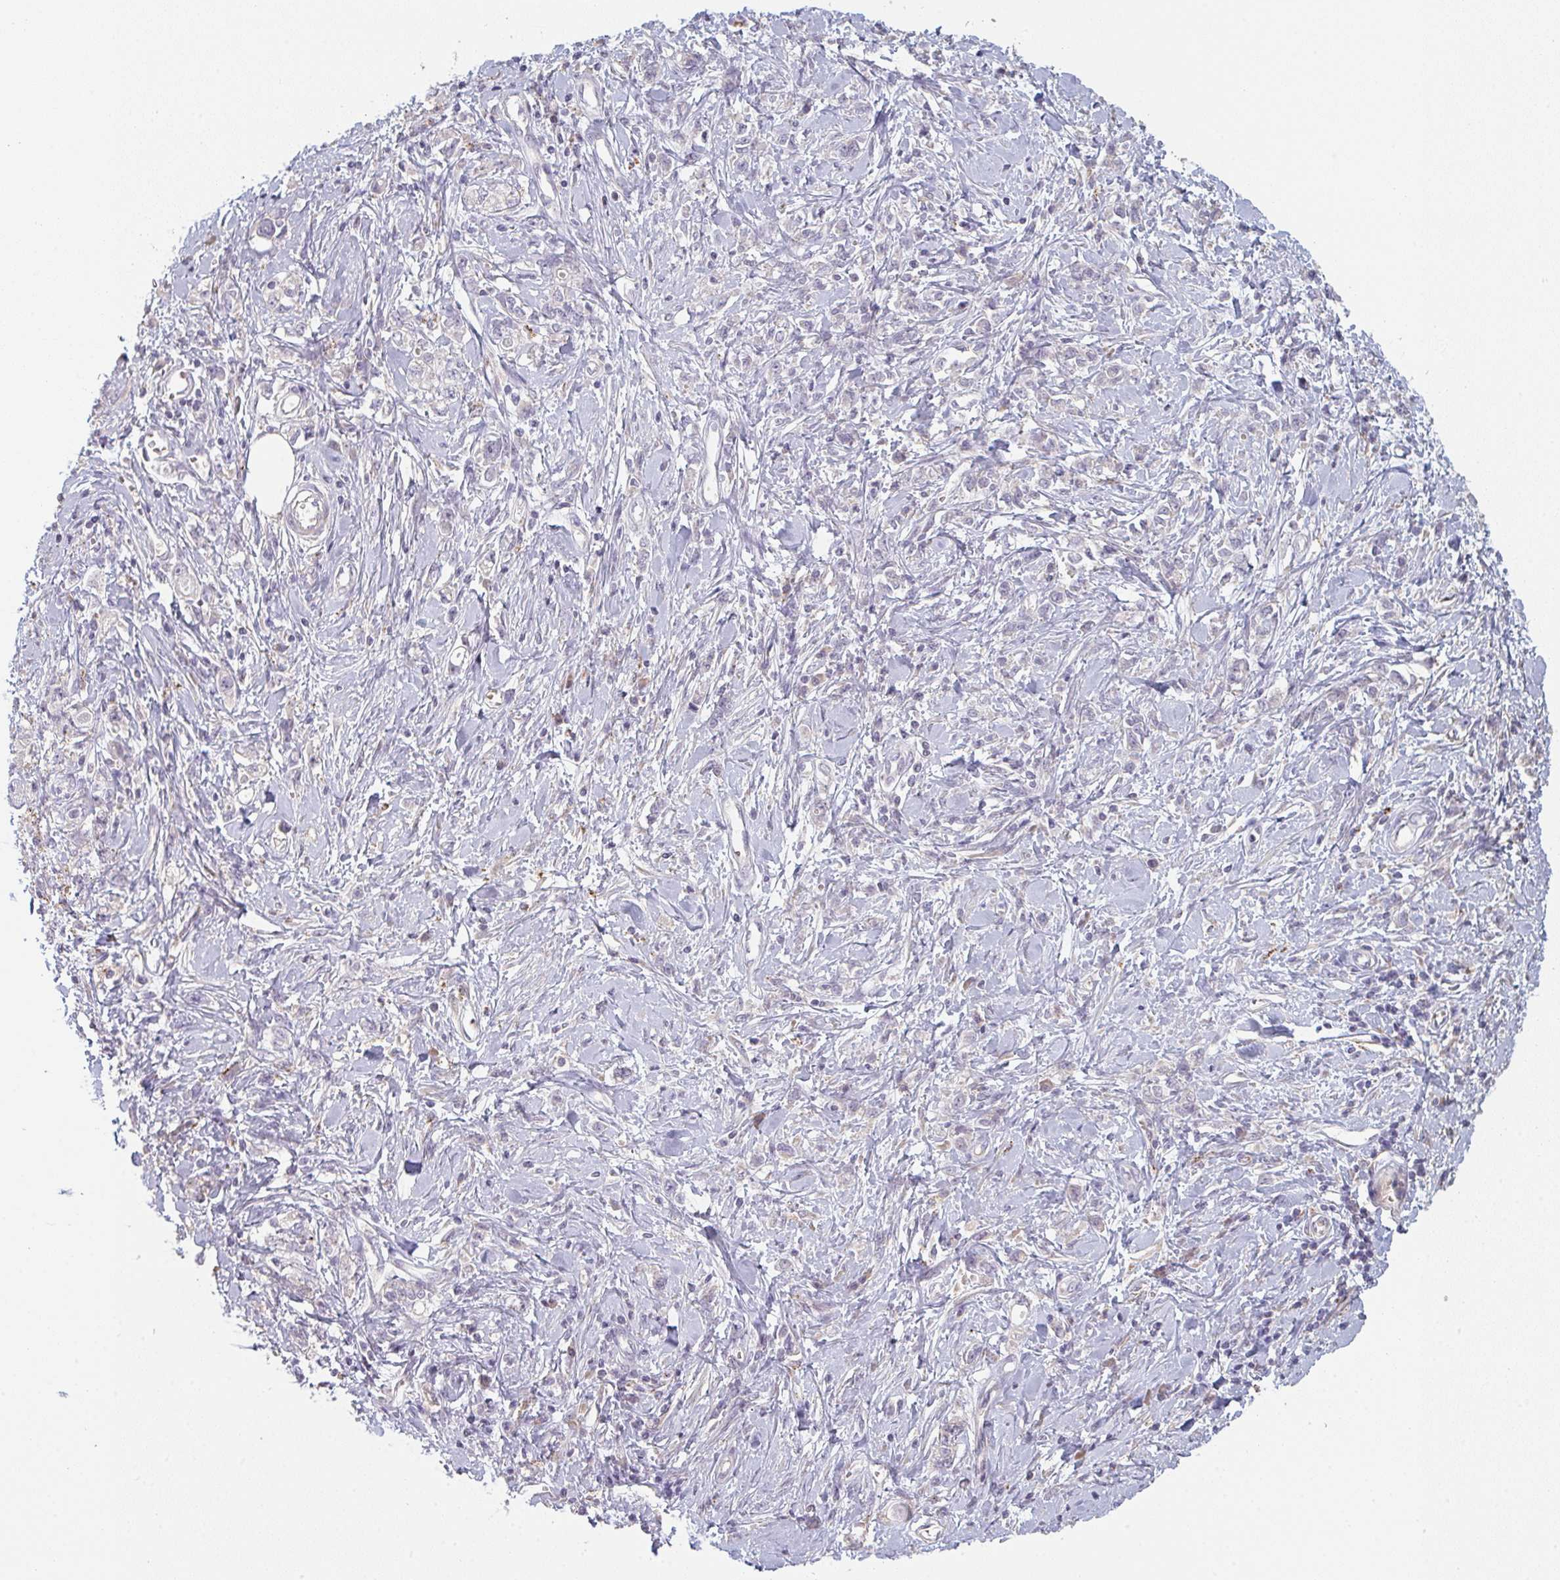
{"staining": {"intensity": "negative", "quantity": "none", "location": "none"}, "tissue": "stomach cancer", "cell_type": "Tumor cells", "image_type": "cancer", "snomed": [{"axis": "morphology", "description": "Adenocarcinoma, NOS"}, {"axis": "topography", "description": "Stomach"}], "caption": "Stomach cancer was stained to show a protein in brown. There is no significant positivity in tumor cells.", "gene": "TMEM237", "patient": {"sex": "female", "age": 76}}